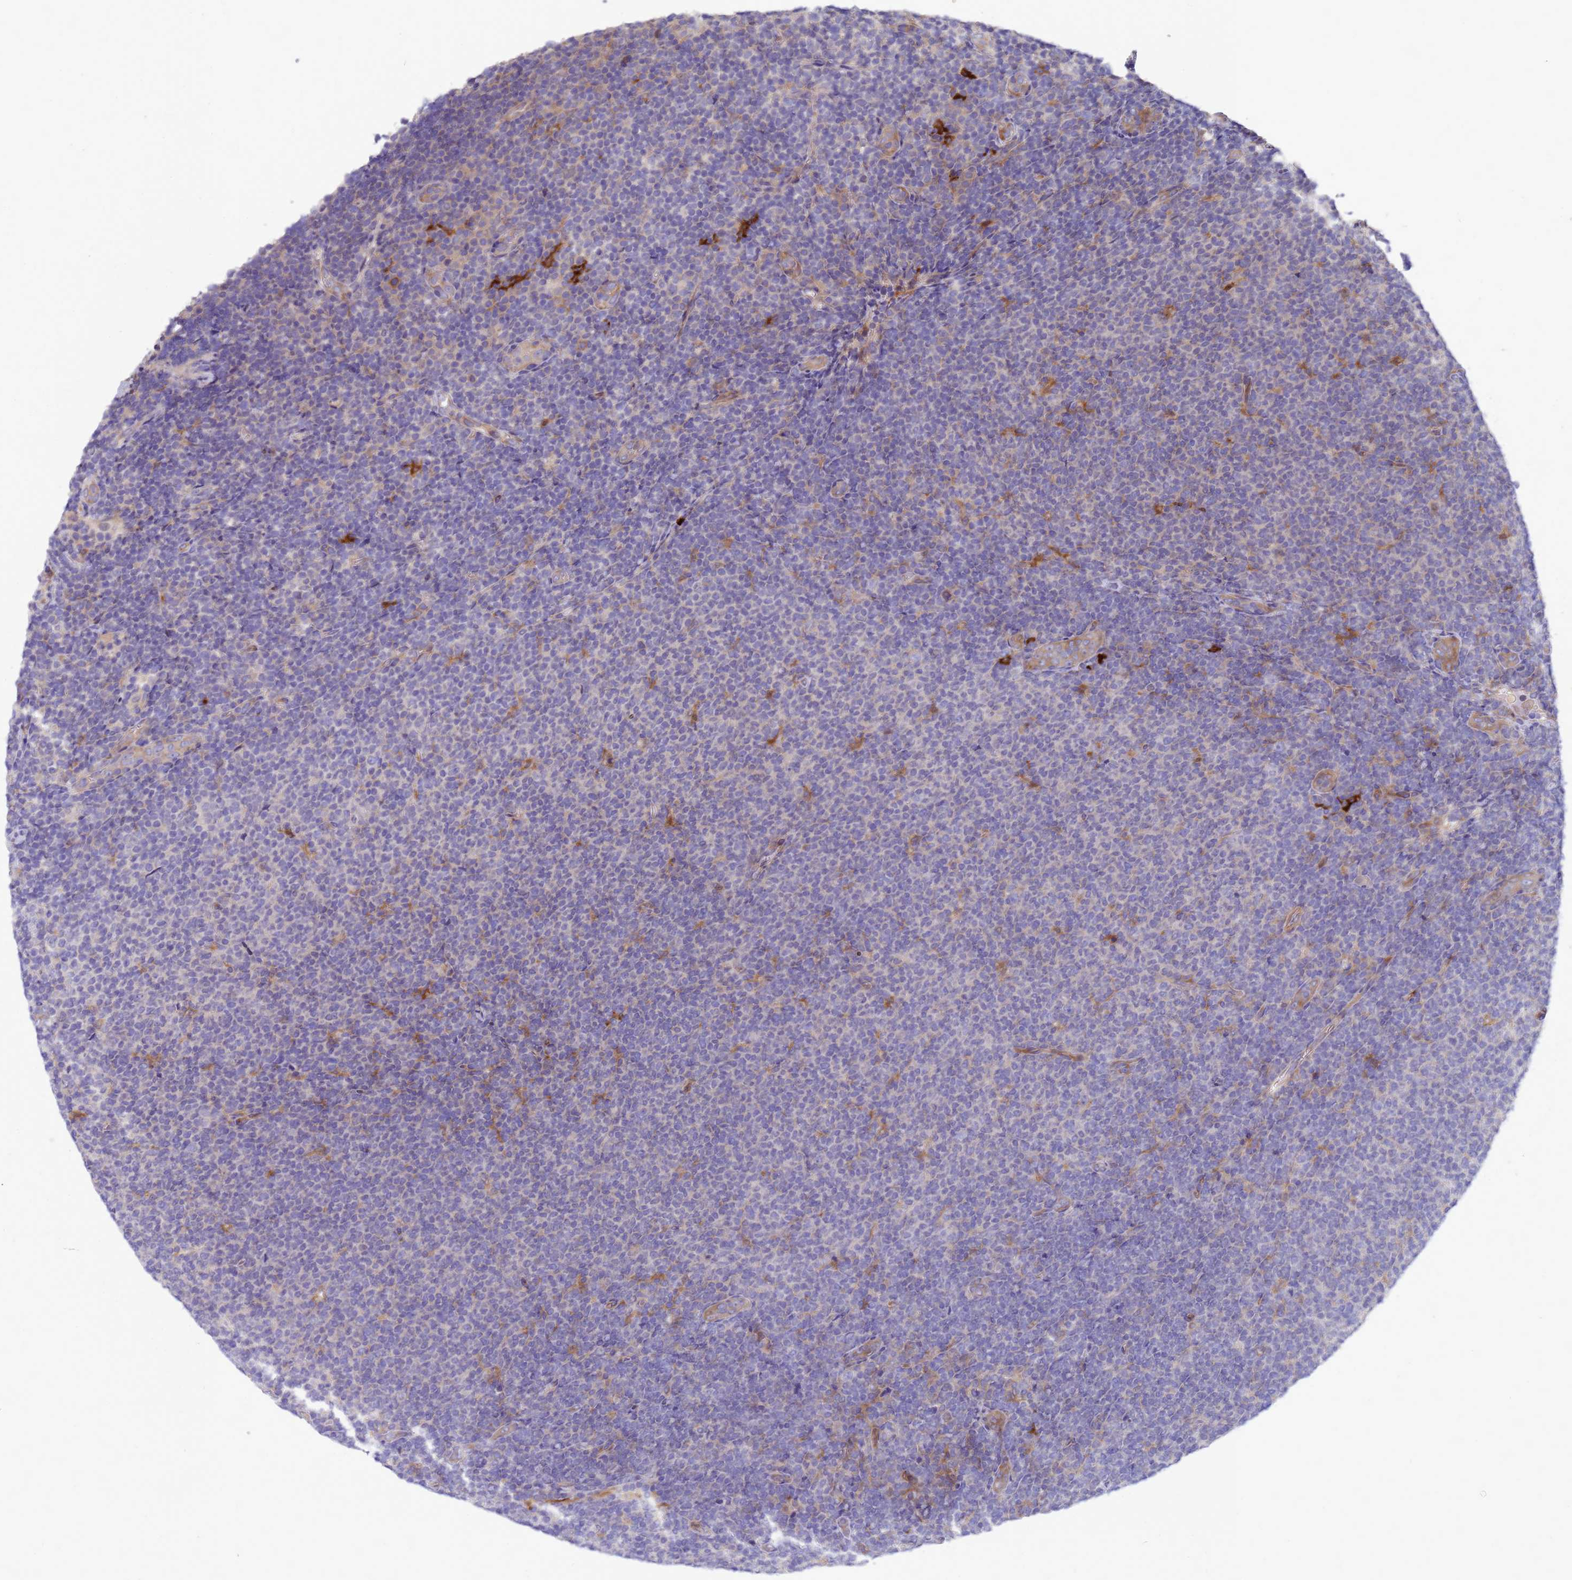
{"staining": {"intensity": "negative", "quantity": "none", "location": "none"}, "tissue": "lymphoma", "cell_type": "Tumor cells", "image_type": "cancer", "snomed": [{"axis": "morphology", "description": "Malignant lymphoma, non-Hodgkin's type, Low grade"}, {"axis": "topography", "description": "Lymph node"}], "caption": "DAB (3,3'-diaminobenzidine) immunohistochemical staining of human lymphoma displays no significant positivity in tumor cells.", "gene": "RNF215", "patient": {"sex": "male", "age": 66}}